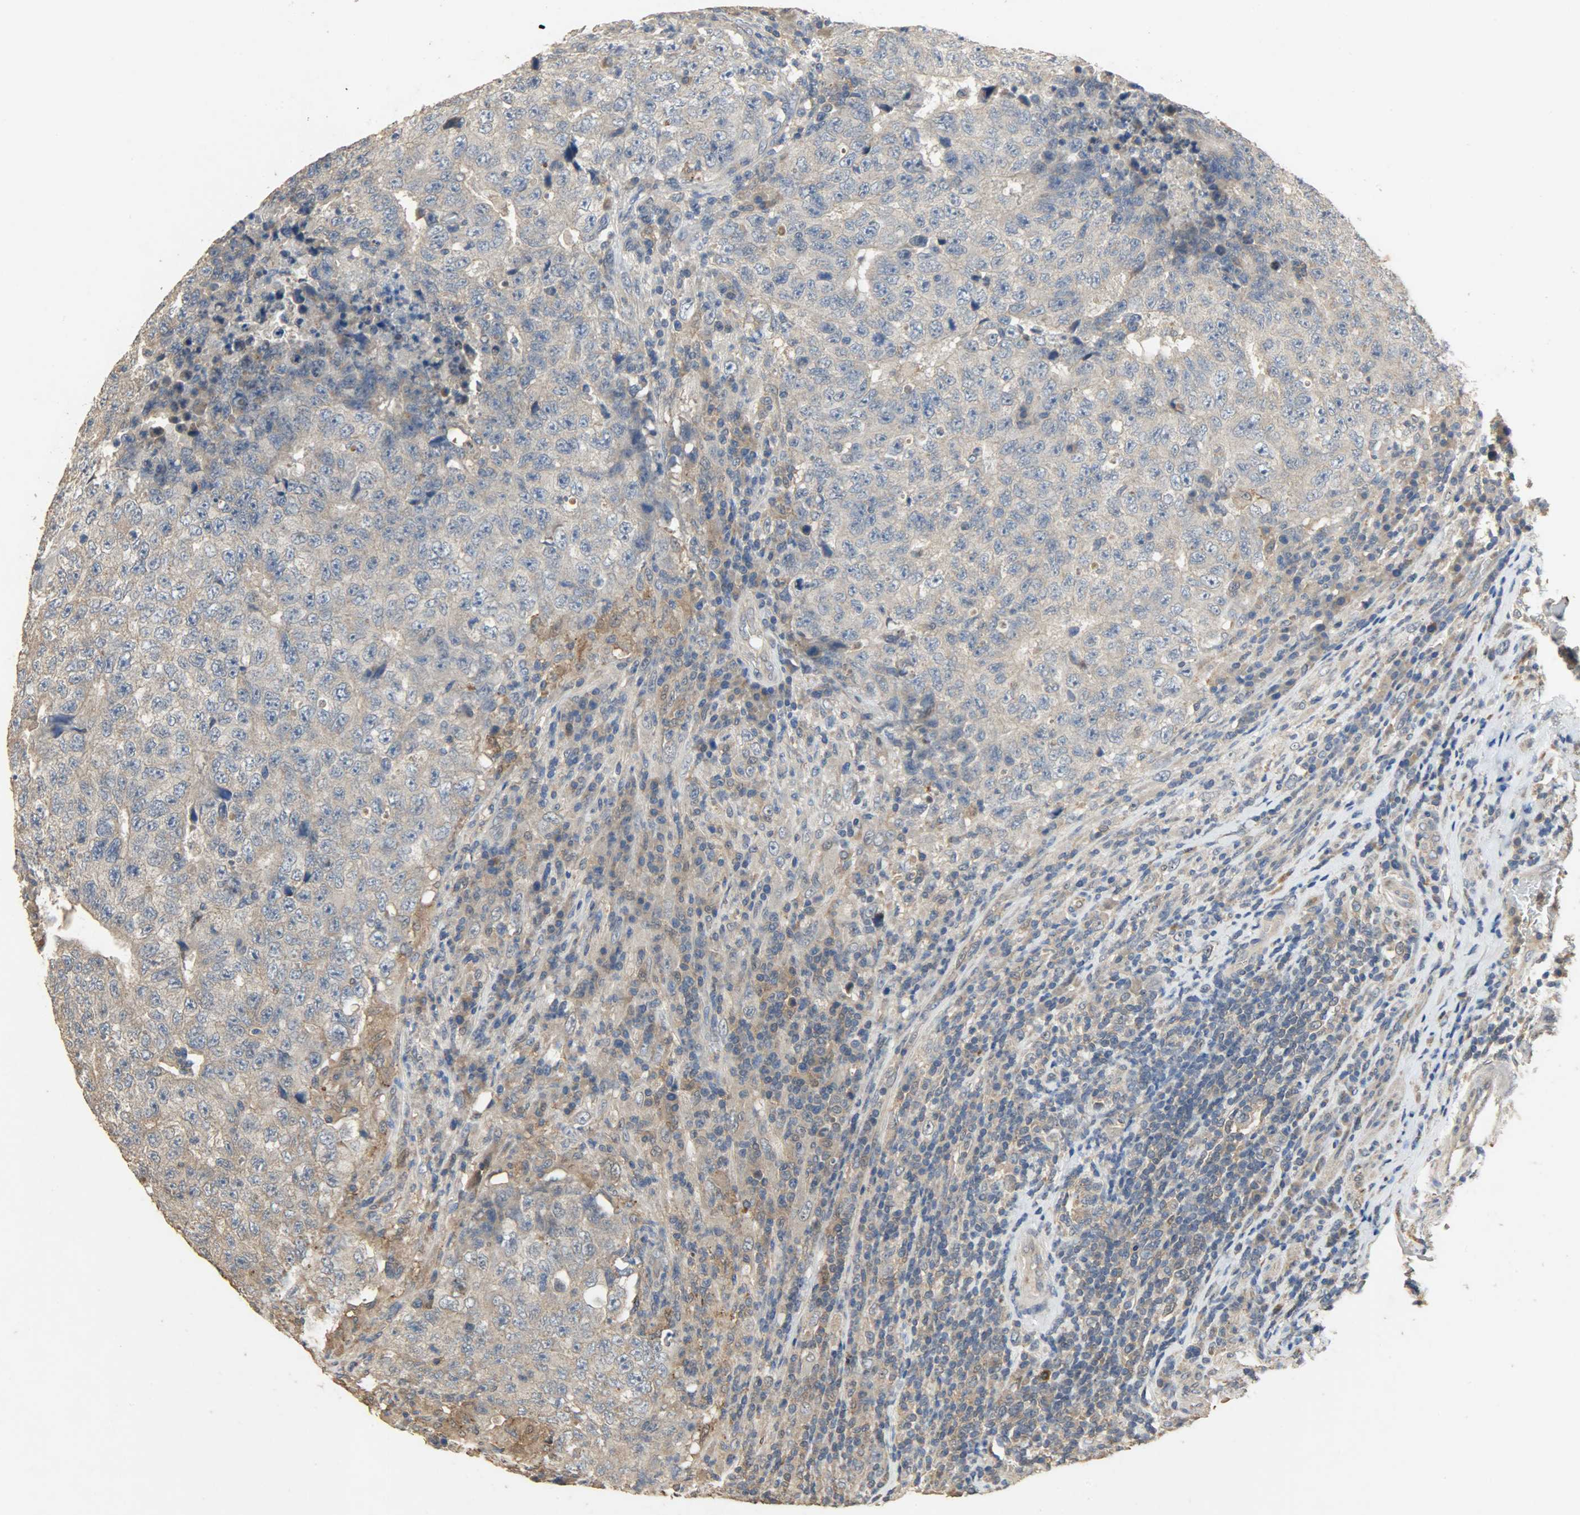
{"staining": {"intensity": "weak", "quantity": ">75%", "location": "cytoplasmic/membranous"}, "tissue": "testis cancer", "cell_type": "Tumor cells", "image_type": "cancer", "snomed": [{"axis": "morphology", "description": "Necrosis, NOS"}, {"axis": "morphology", "description": "Carcinoma, Embryonal, NOS"}, {"axis": "topography", "description": "Testis"}], "caption": "Testis embryonal carcinoma stained with a brown dye displays weak cytoplasmic/membranous positive staining in about >75% of tumor cells.", "gene": "CDKN2C", "patient": {"sex": "male", "age": 19}}